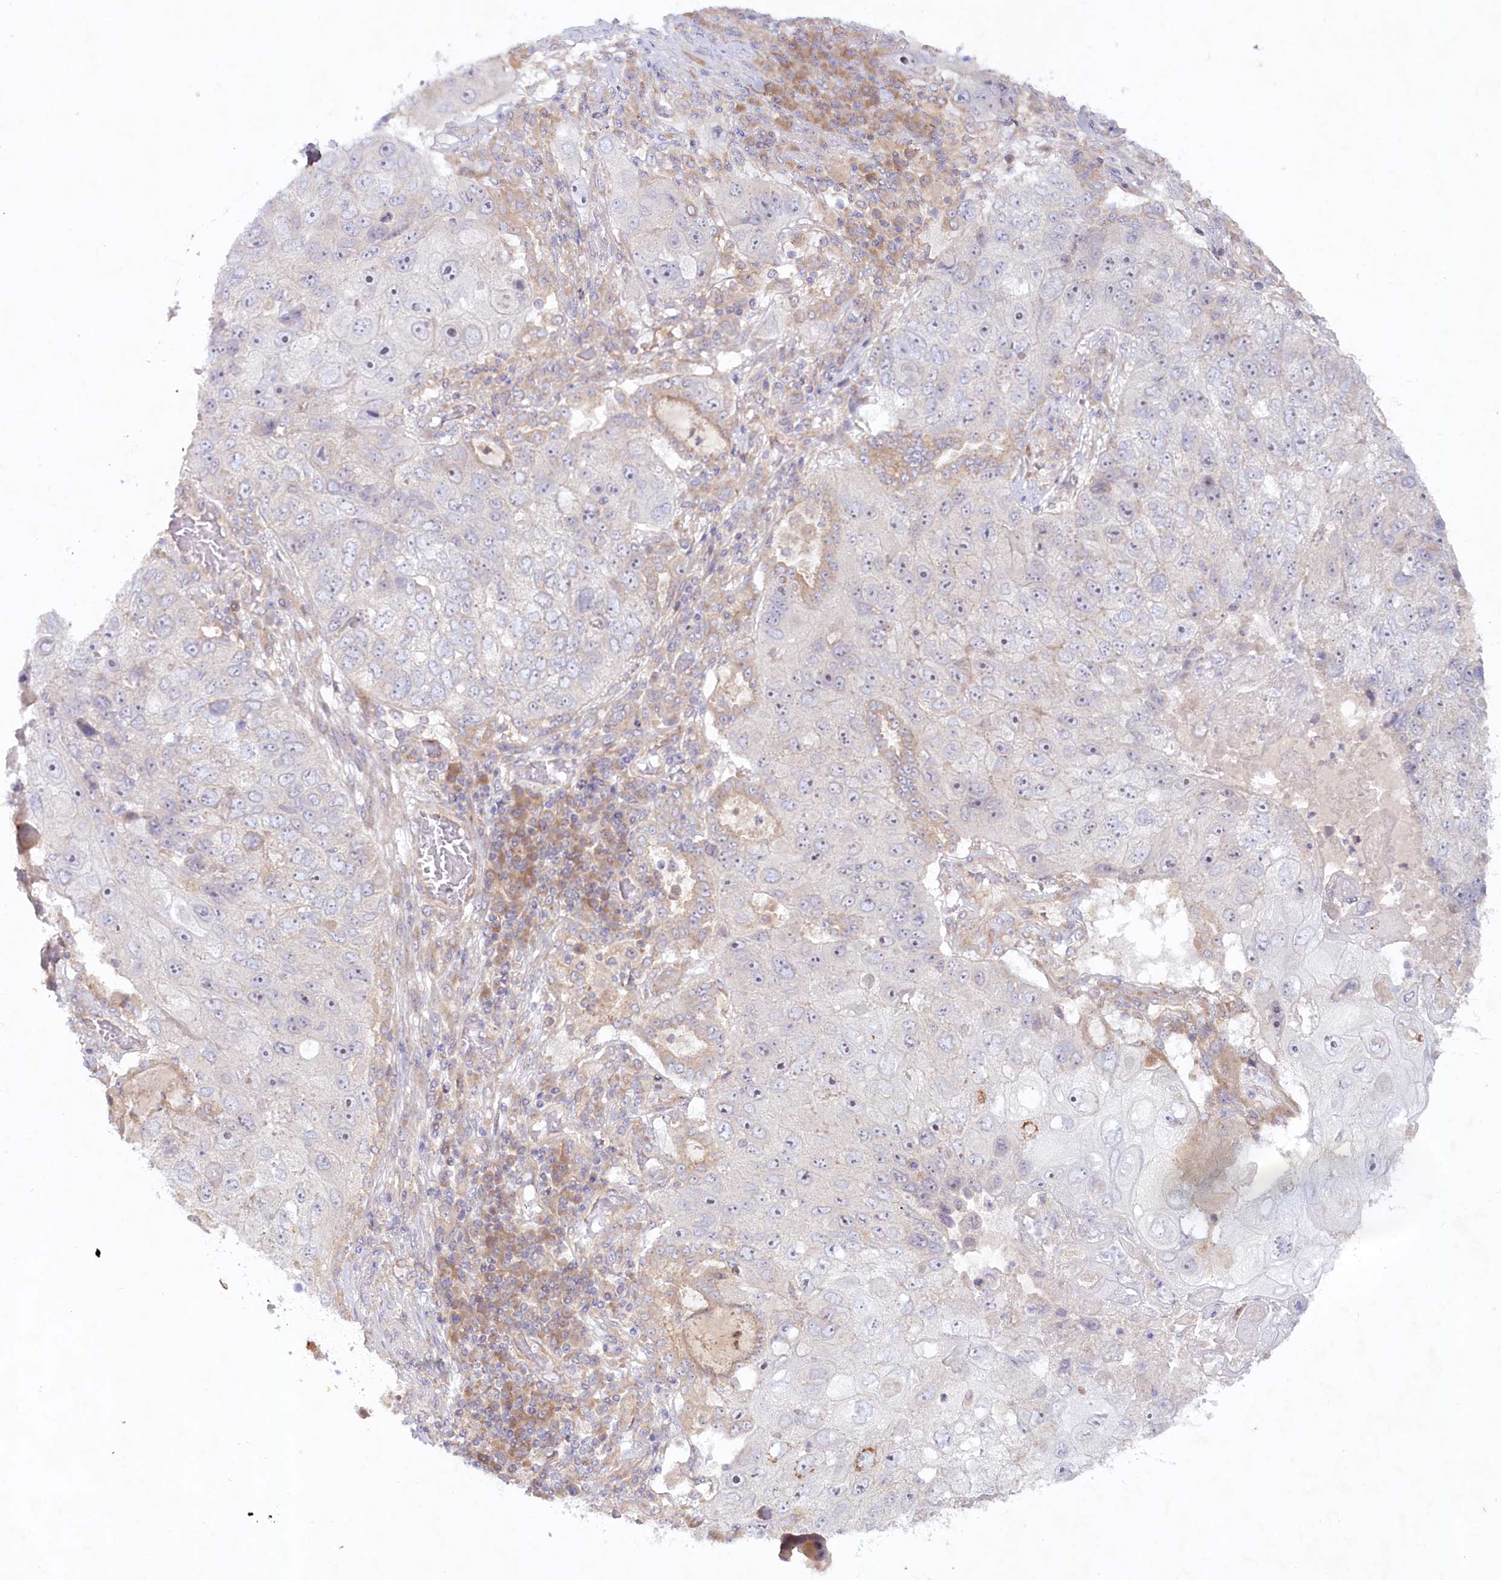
{"staining": {"intensity": "negative", "quantity": "none", "location": "none"}, "tissue": "lung cancer", "cell_type": "Tumor cells", "image_type": "cancer", "snomed": [{"axis": "morphology", "description": "Squamous cell carcinoma, NOS"}, {"axis": "topography", "description": "Lung"}], "caption": "Lung cancer (squamous cell carcinoma) stained for a protein using immunohistochemistry reveals no expression tumor cells.", "gene": "TNIP1", "patient": {"sex": "male", "age": 61}}